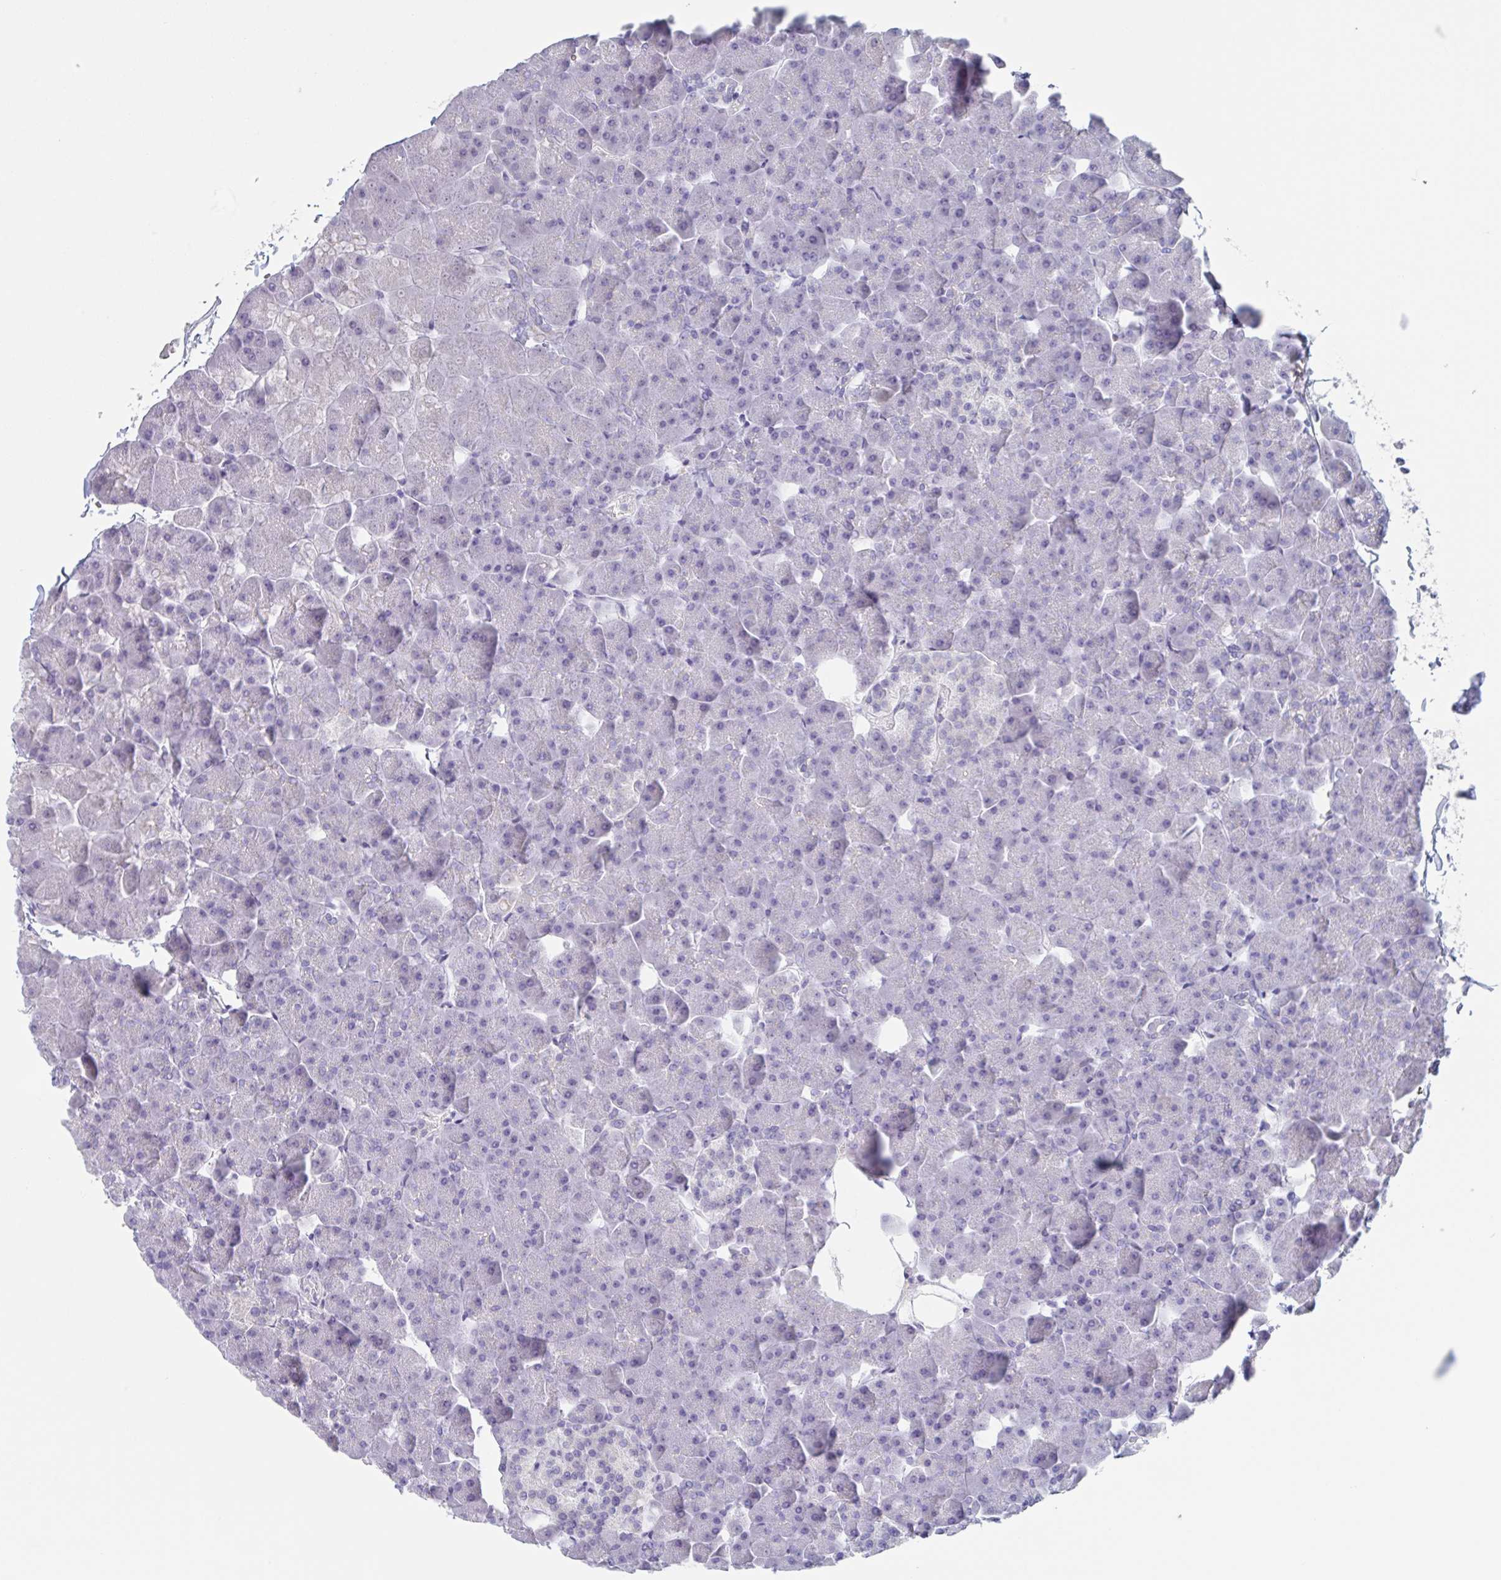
{"staining": {"intensity": "negative", "quantity": "none", "location": "none"}, "tissue": "pancreas", "cell_type": "Exocrine glandular cells", "image_type": "normal", "snomed": [{"axis": "morphology", "description": "Normal tissue, NOS"}, {"axis": "topography", "description": "Pancreas"}], "caption": "Pancreas stained for a protein using immunohistochemistry exhibits no expression exocrine glandular cells.", "gene": "NOXRED1", "patient": {"sex": "male", "age": 35}}